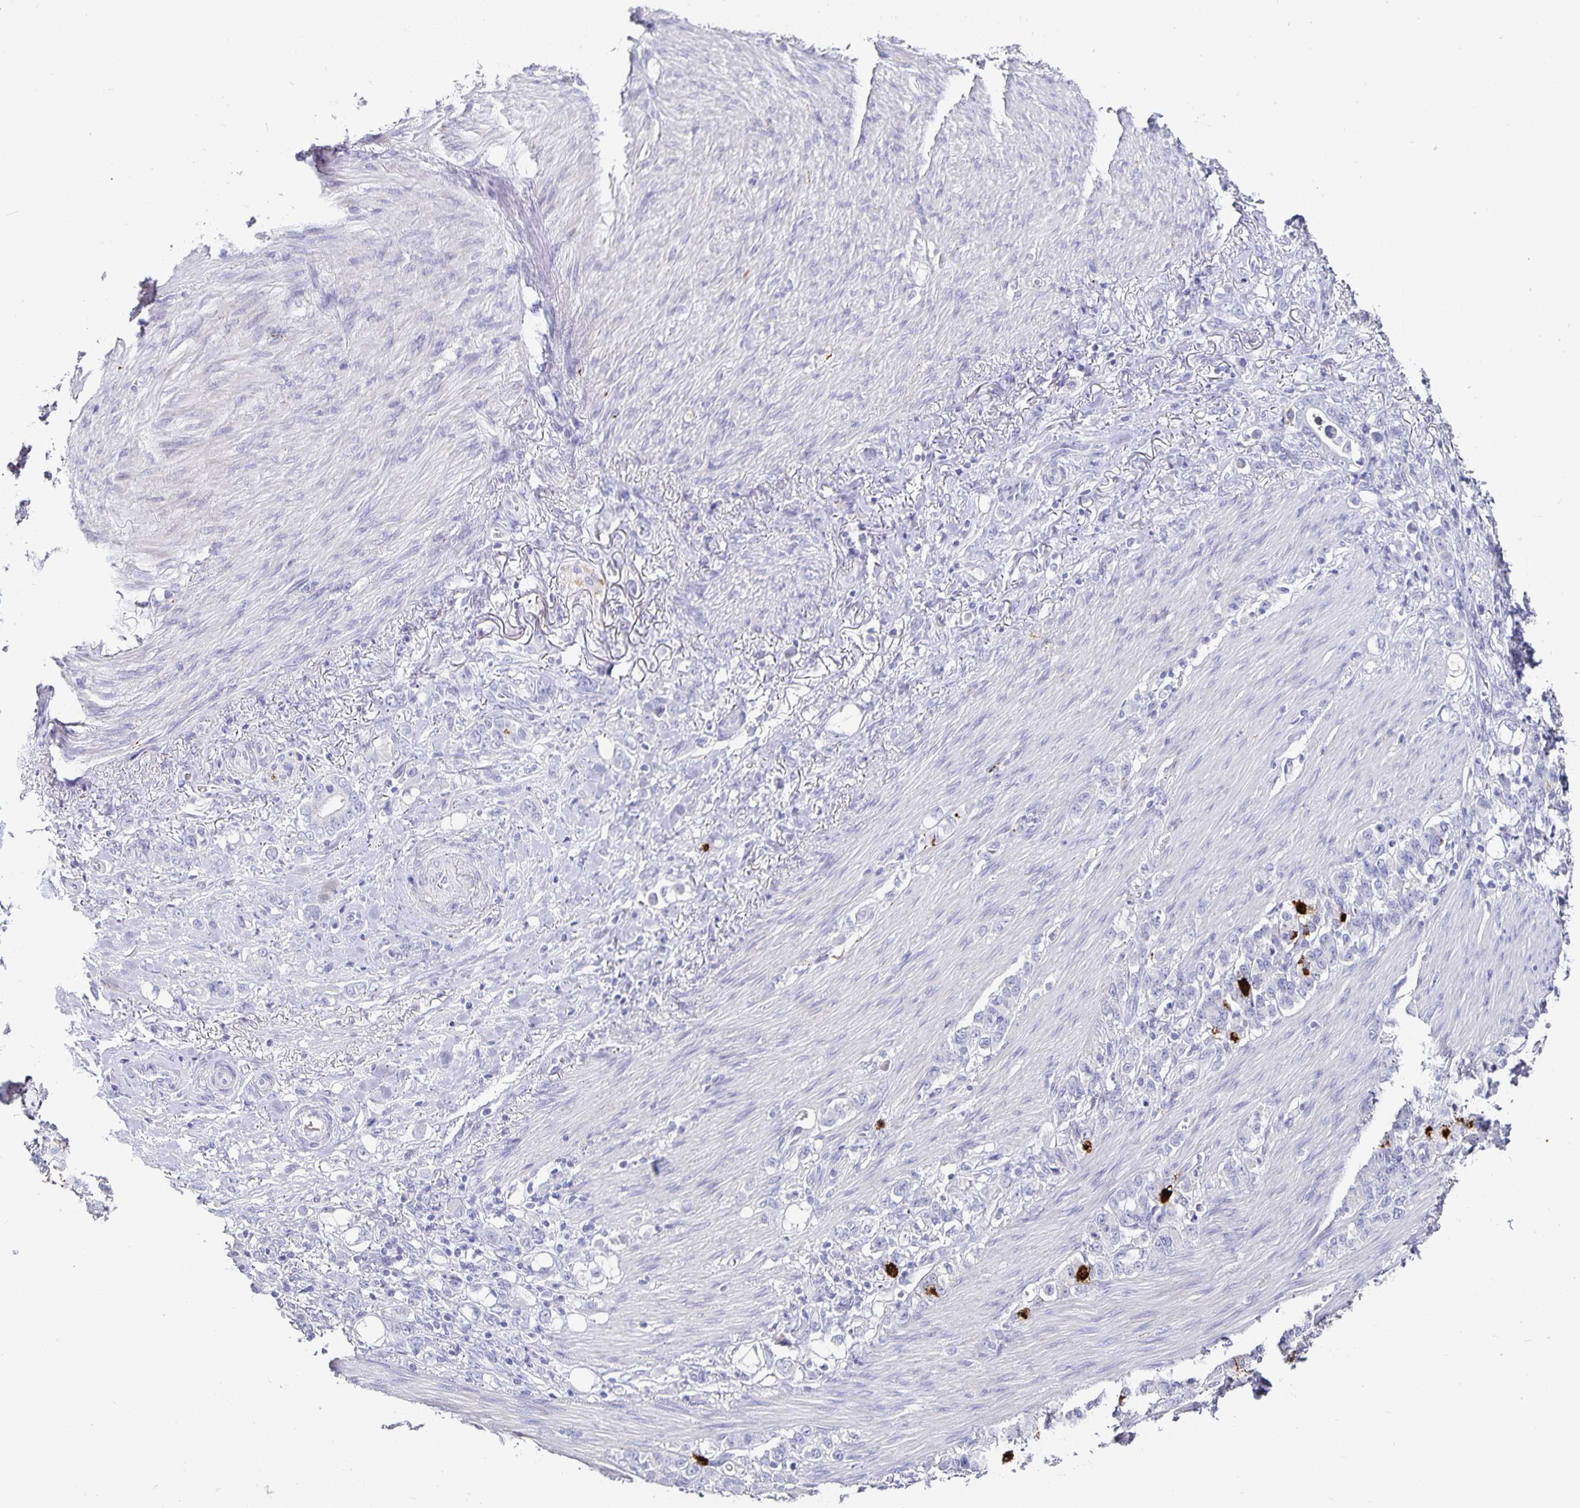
{"staining": {"intensity": "negative", "quantity": "none", "location": "none"}, "tissue": "stomach cancer", "cell_type": "Tumor cells", "image_type": "cancer", "snomed": [{"axis": "morphology", "description": "Adenocarcinoma, NOS"}, {"axis": "topography", "description": "Stomach"}], "caption": "Tumor cells show no significant protein positivity in stomach cancer.", "gene": "CHGA", "patient": {"sex": "female", "age": 79}}